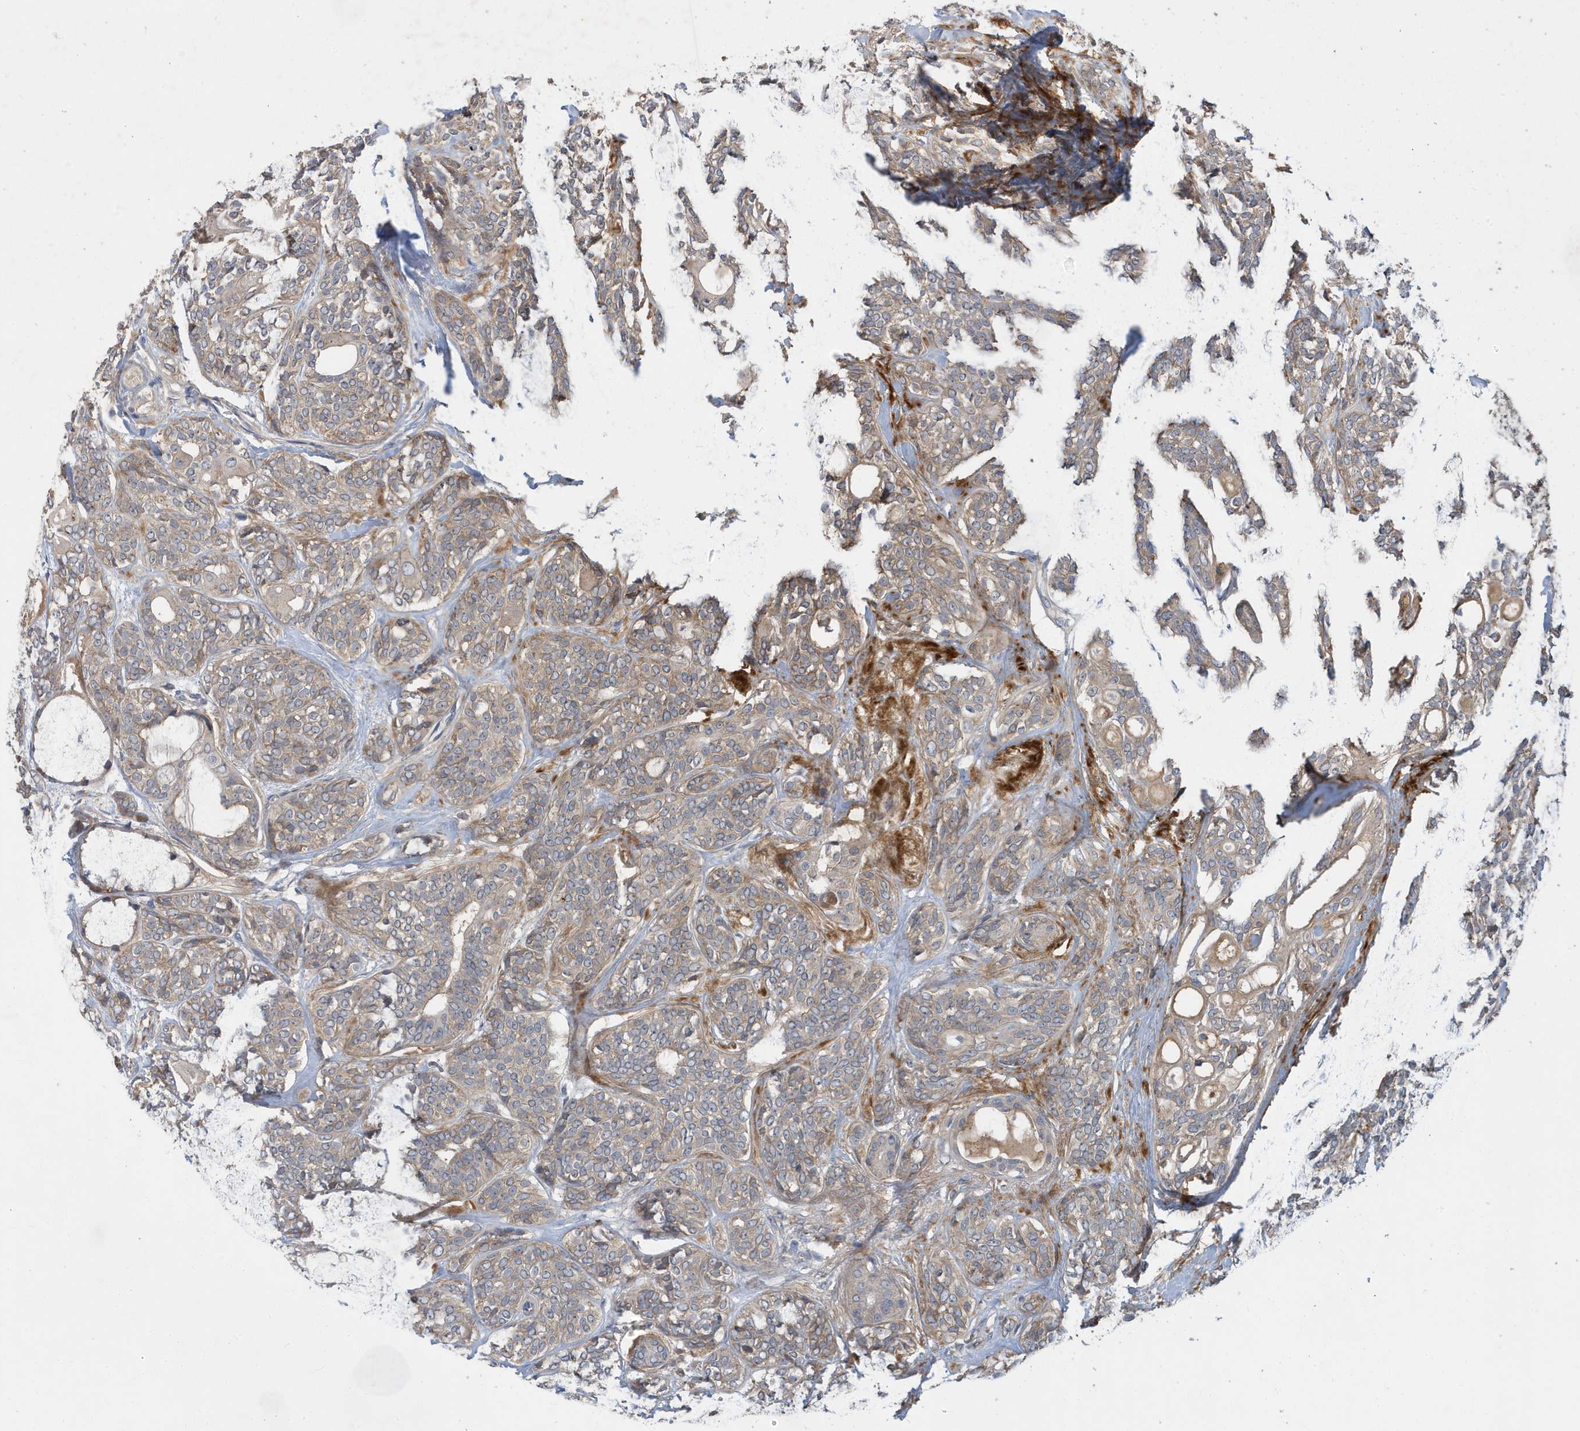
{"staining": {"intensity": "weak", "quantity": "25%-75%", "location": "cytoplasmic/membranous"}, "tissue": "head and neck cancer", "cell_type": "Tumor cells", "image_type": "cancer", "snomed": [{"axis": "morphology", "description": "Adenocarcinoma, NOS"}, {"axis": "topography", "description": "Head-Neck"}], "caption": "A brown stain labels weak cytoplasmic/membranous expression of a protein in human head and neck adenocarcinoma tumor cells.", "gene": "LAPTM4A", "patient": {"sex": "male", "age": 66}}